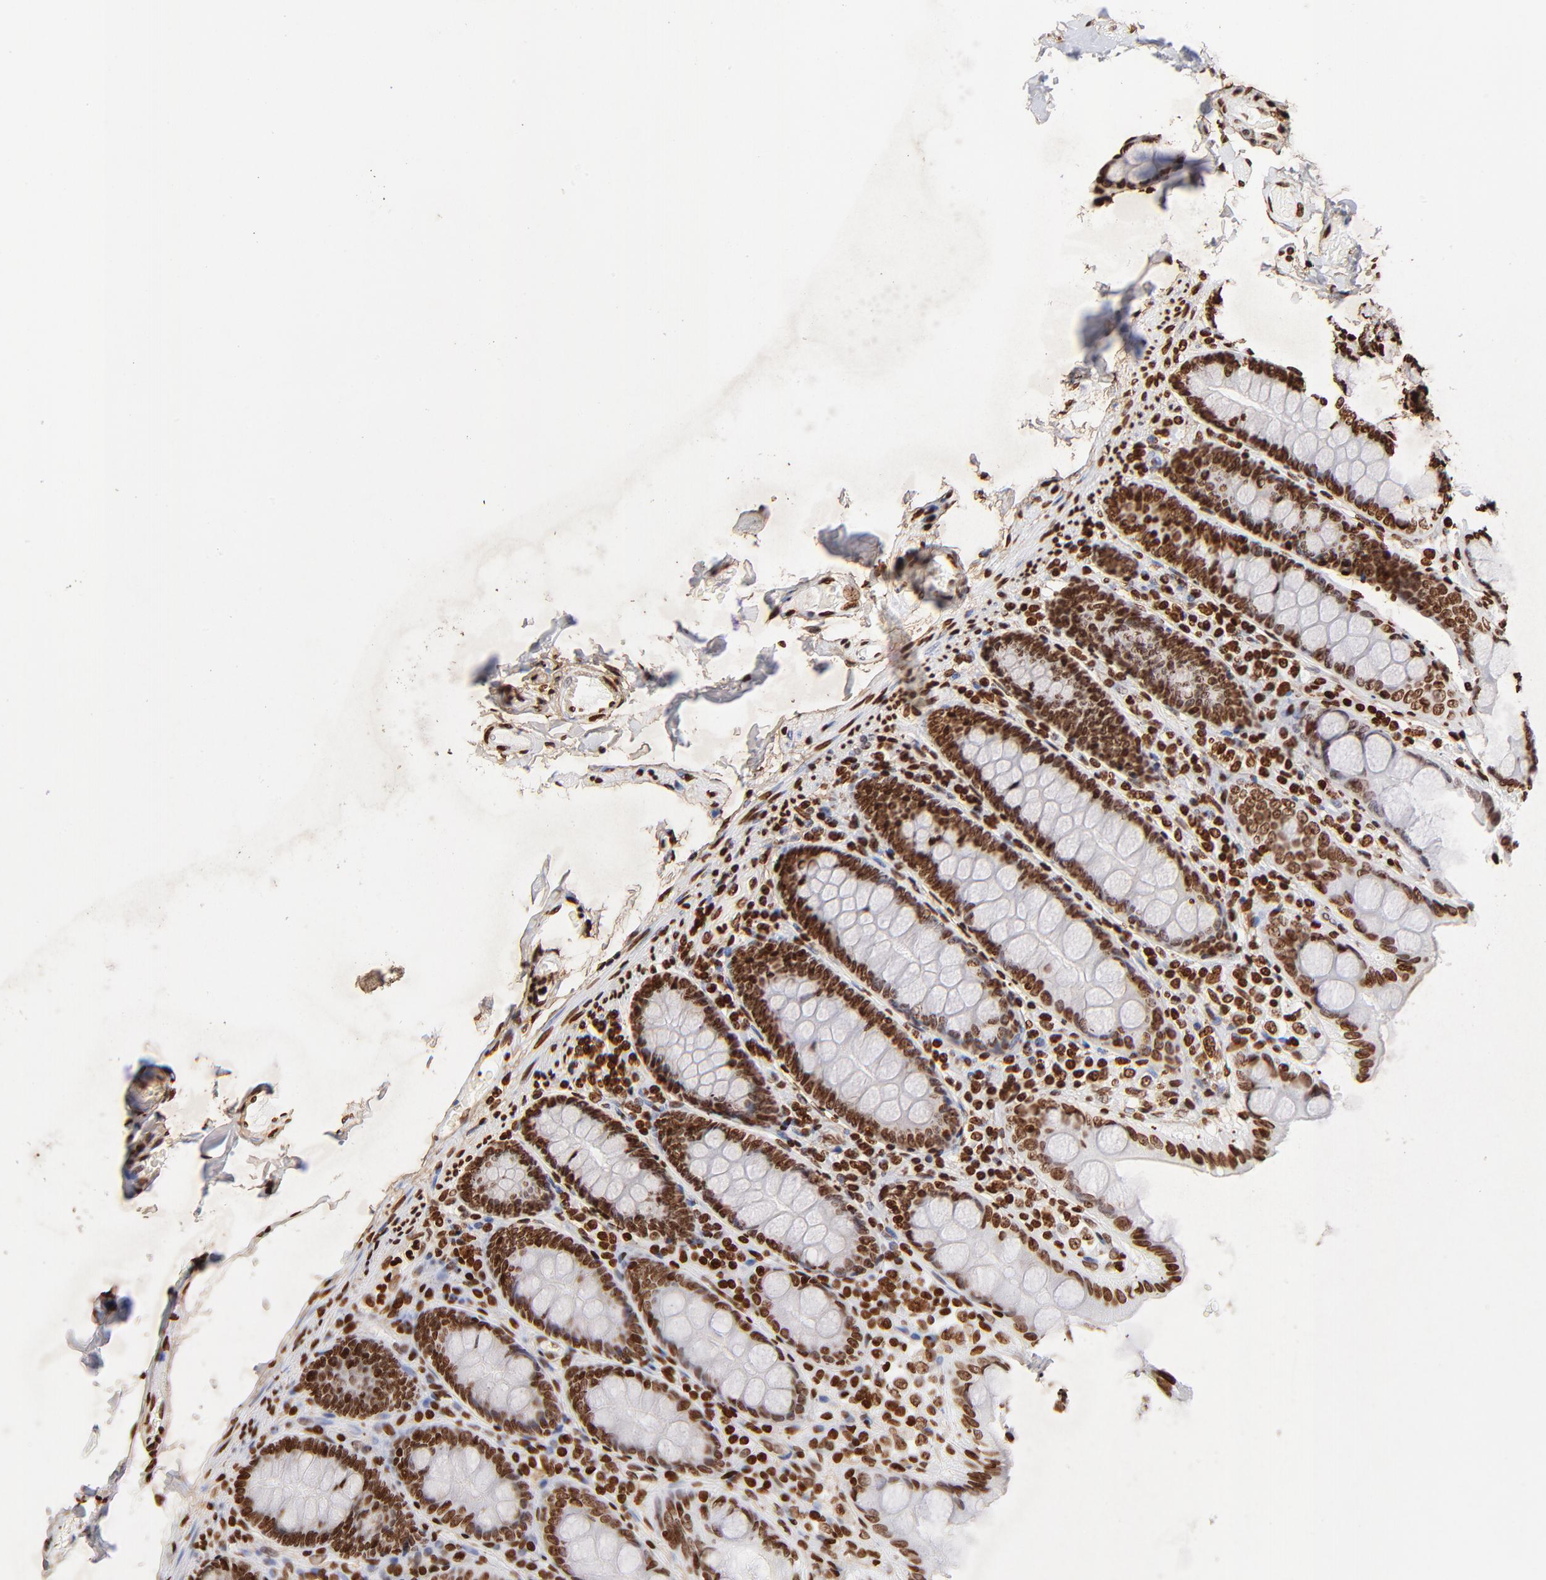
{"staining": {"intensity": "strong", "quantity": "25%-75%", "location": "nuclear"}, "tissue": "colon", "cell_type": "Endothelial cells", "image_type": "normal", "snomed": [{"axis": "morphology", "description": "Normal tissue, NOS"}, {"axis": "topography", "description": "Colon"}], "caption": "Immunohistochemistry (IHC) histopathology image of benign colon stained for a protein (brown), which exhibits high levels of strong nuclear positivity in about 25%-75% of endothelial cells.", "gene": "FBH1", "patient": {"sex": "female", "age": 61}}